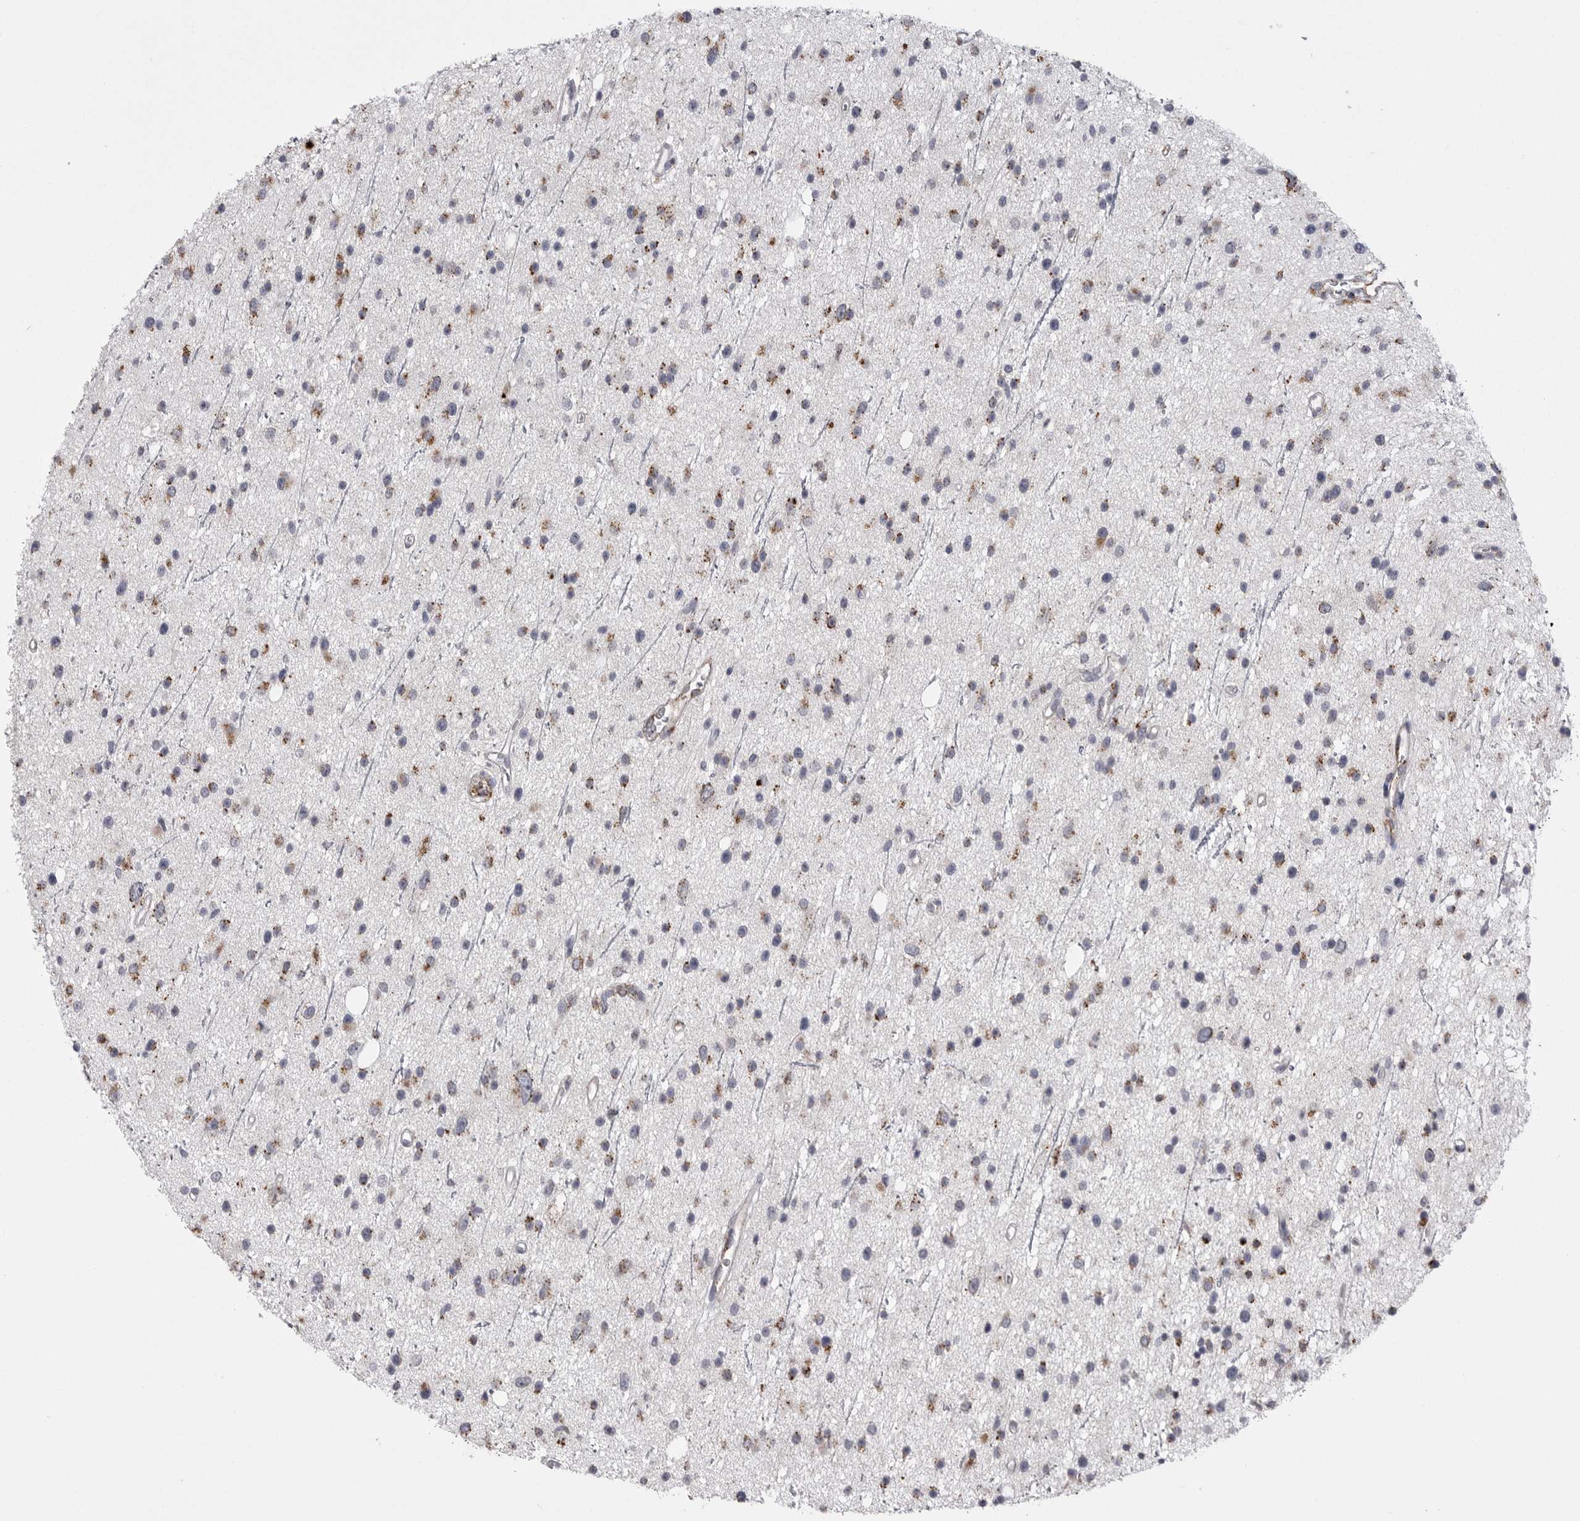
{"staining": {"intensity": "moderate", "quantity": "25%-75%", "location": "cytoplasmic/membranous"}, "tissue": "glioma", "cell_type": "Tumor cells", "image_type": "cancer", "snomed": [{"axis": "morphology", "description": "Glioma, malignant, Low grade"}, {"axis": "topography", "description": "Cerebral cortex"}], "caption": "An IHC photomicrograph of neoplastic tissue is shown. Protein staining in brown labels moderate cytoplasmic/membranous positivity in malignant low-grade glioma within tumor cells. (Brightfield microscopy of DAB IHC at high magnification).", "gene": "PSPN", "patient": {"sex": "female", "age": 39}}